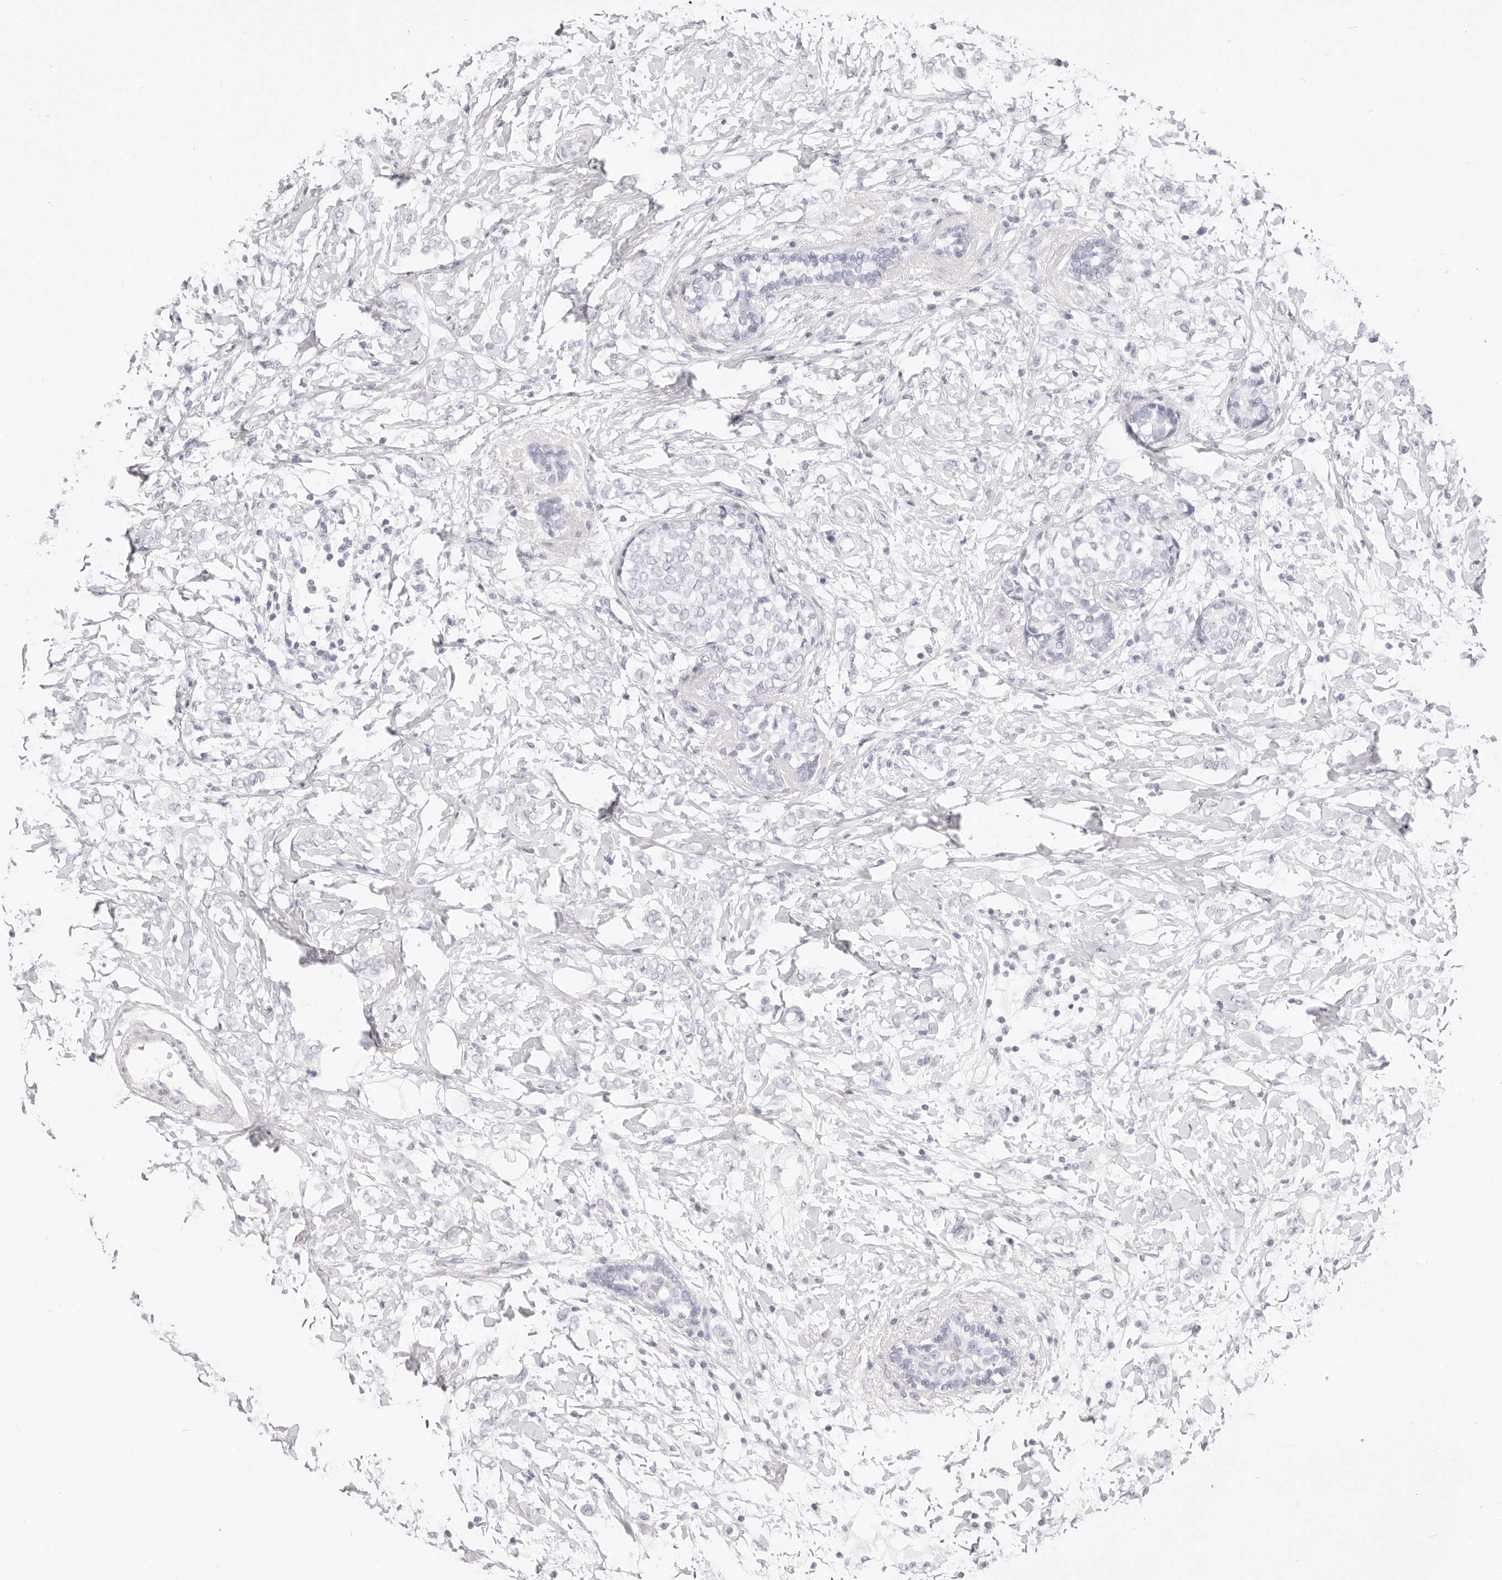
{"staining": {"intensity": "negative", "quantity": "none", "location": "none"}, "tissue": "breast cancer", "cell_type": "Tumor cells", "image_type": "cancer", "snomed": [{"axis": "morphology", "description": "Normal tissue, NOS"}, {"axis": "morphology", "description": "Lobular carcinoma"}, {"axis": "topography", "description": "Breast"}], "caption": "This histopathology image is of lobular carcinoma (breast) stained with immunohistochemistry (IHC) to label a protein in brown with the nuclei are counter-stained blue. There is no staining in tumor cells.", "gene": "CAMP", "patient": {"sex": "female", "age": 47}}